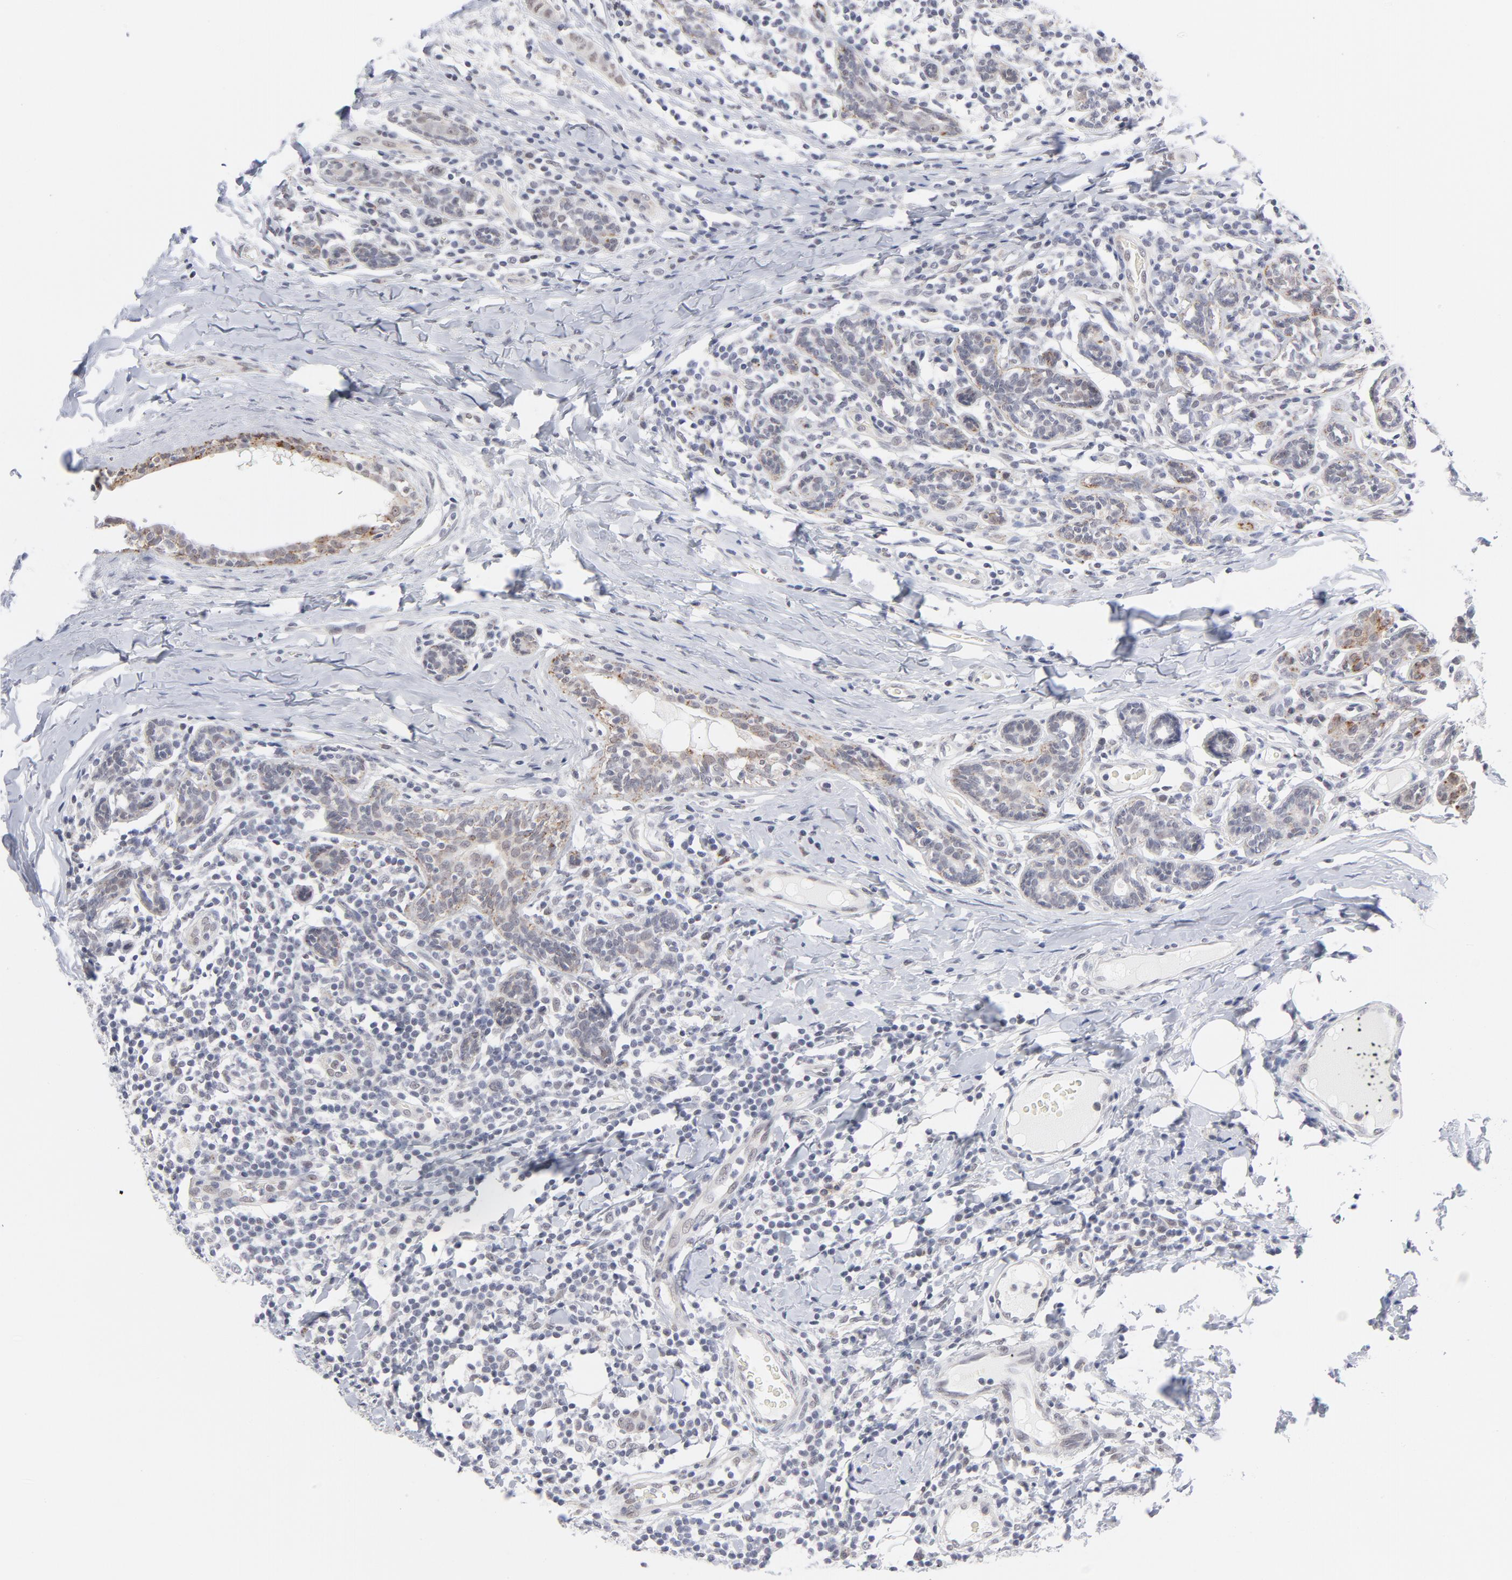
{"staining": {"intensity": "weak", "quantity": "25%-75%", "location": "cytoplasmic/membranous"}, "tissue": "breast cancer", "cell_type": "Tumor cells", "image_type": "cancer", "snomed": [{"axis": "morphology", "description": "Duct carcinoma"}, {"axis": "topography", "description": "Breast"}], "caption": "Immunohistochemical staining of human invasive ductal carcinoma (breast) reveals weak cytoplasmic/membranous protein staining in about 25%-75% of tumor cells.", "gene": "BAP1", "patient": {"sex": "female", "age": 40}}